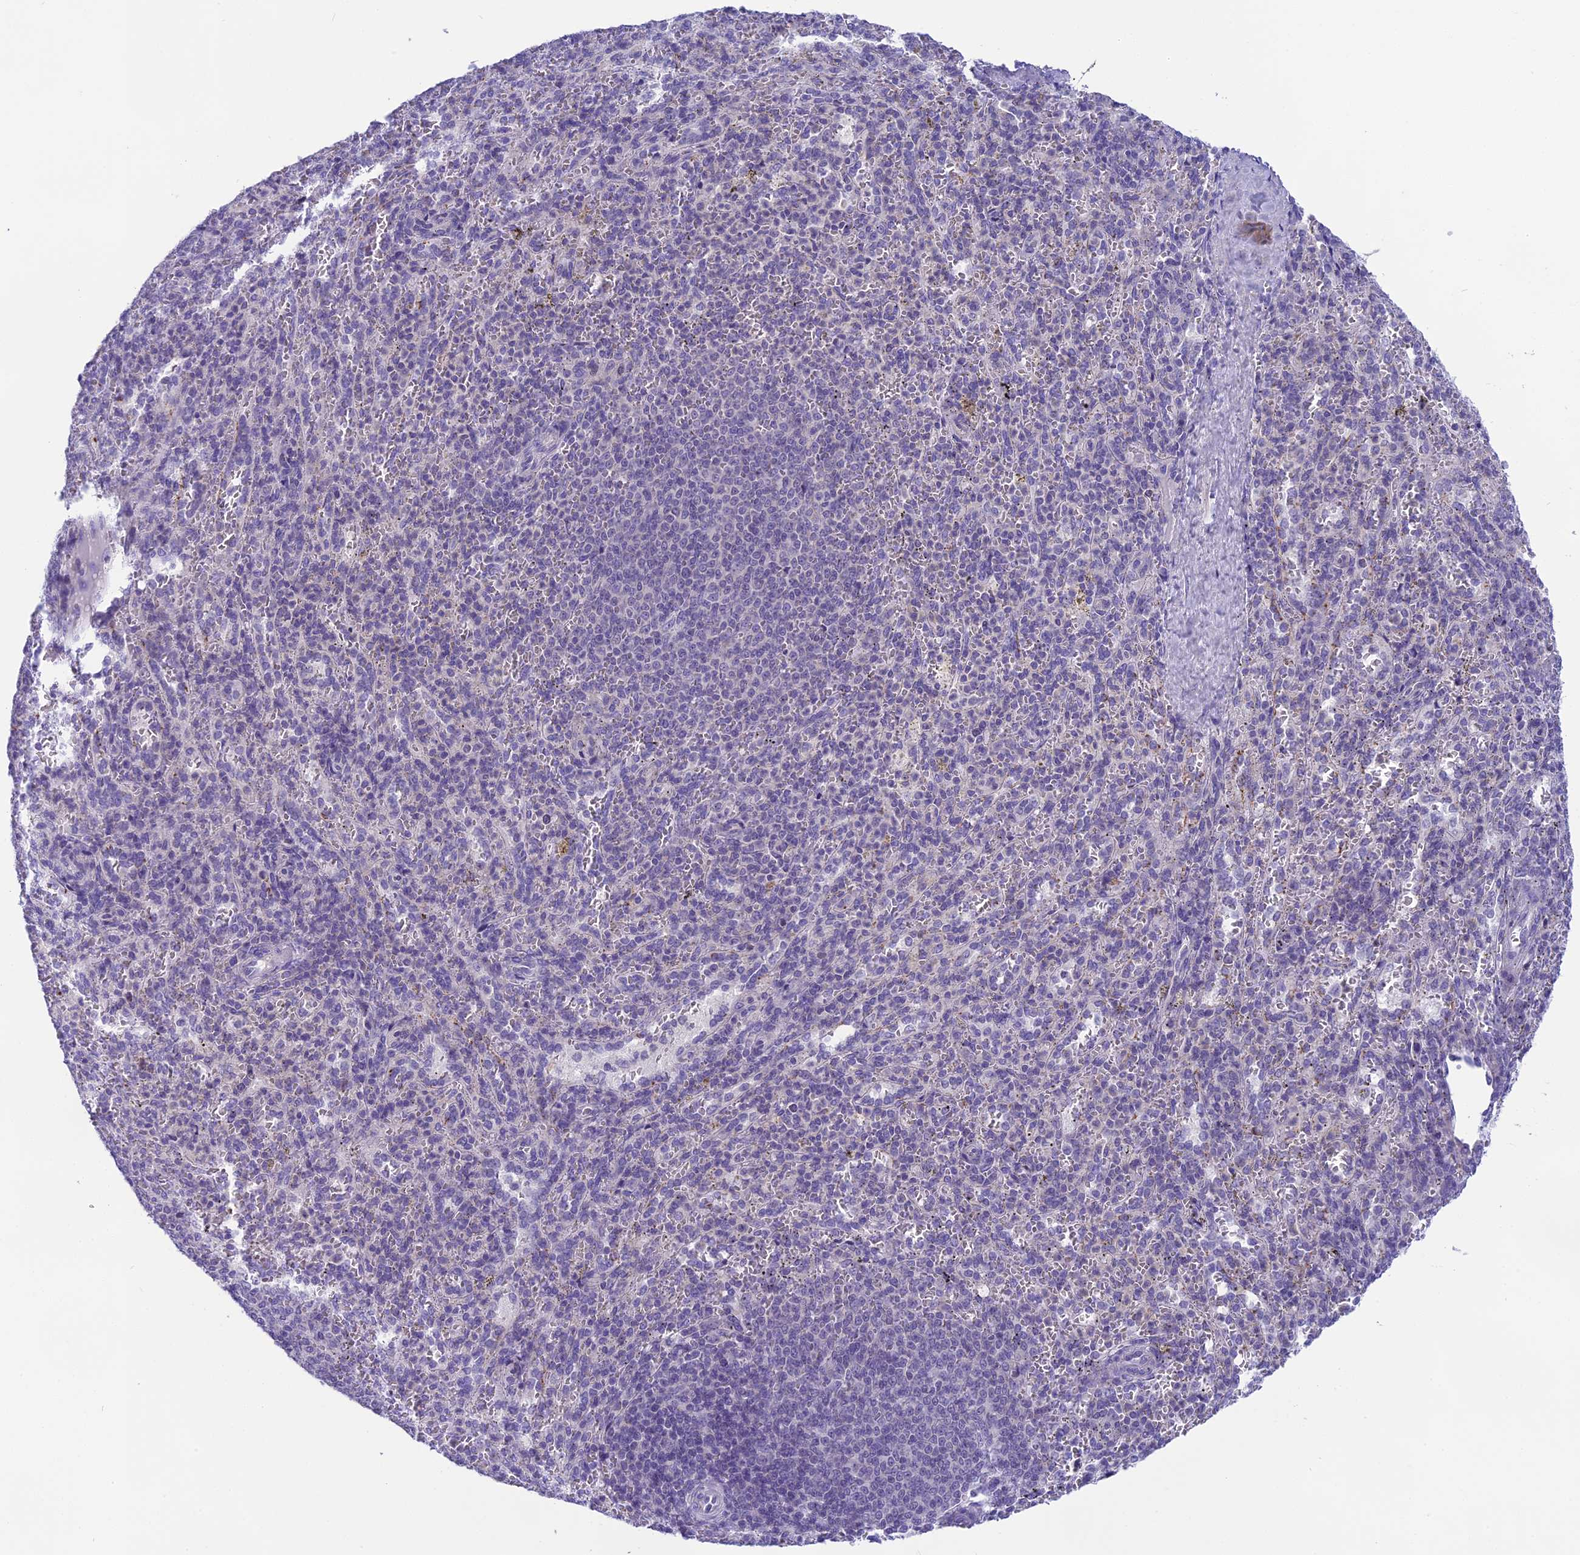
{"staining": {"intensity": "negative", "quantity": "none", "location": "none"}, "tissue": "spleen", "cell_type": "Cells in red pulp", "image_type": "normal", "snomed": [{"axis": "morphology", "description": "Normal tissue, NOS"}, {"axis": "topography", "description": "Spleen"}], "caption": "Immunohistochemical staining of benign human spleen reveals no significant expression in cells in red pulp.", "gene": "ARHGEF37", "patient": {"sex": "female", "age": 21}}